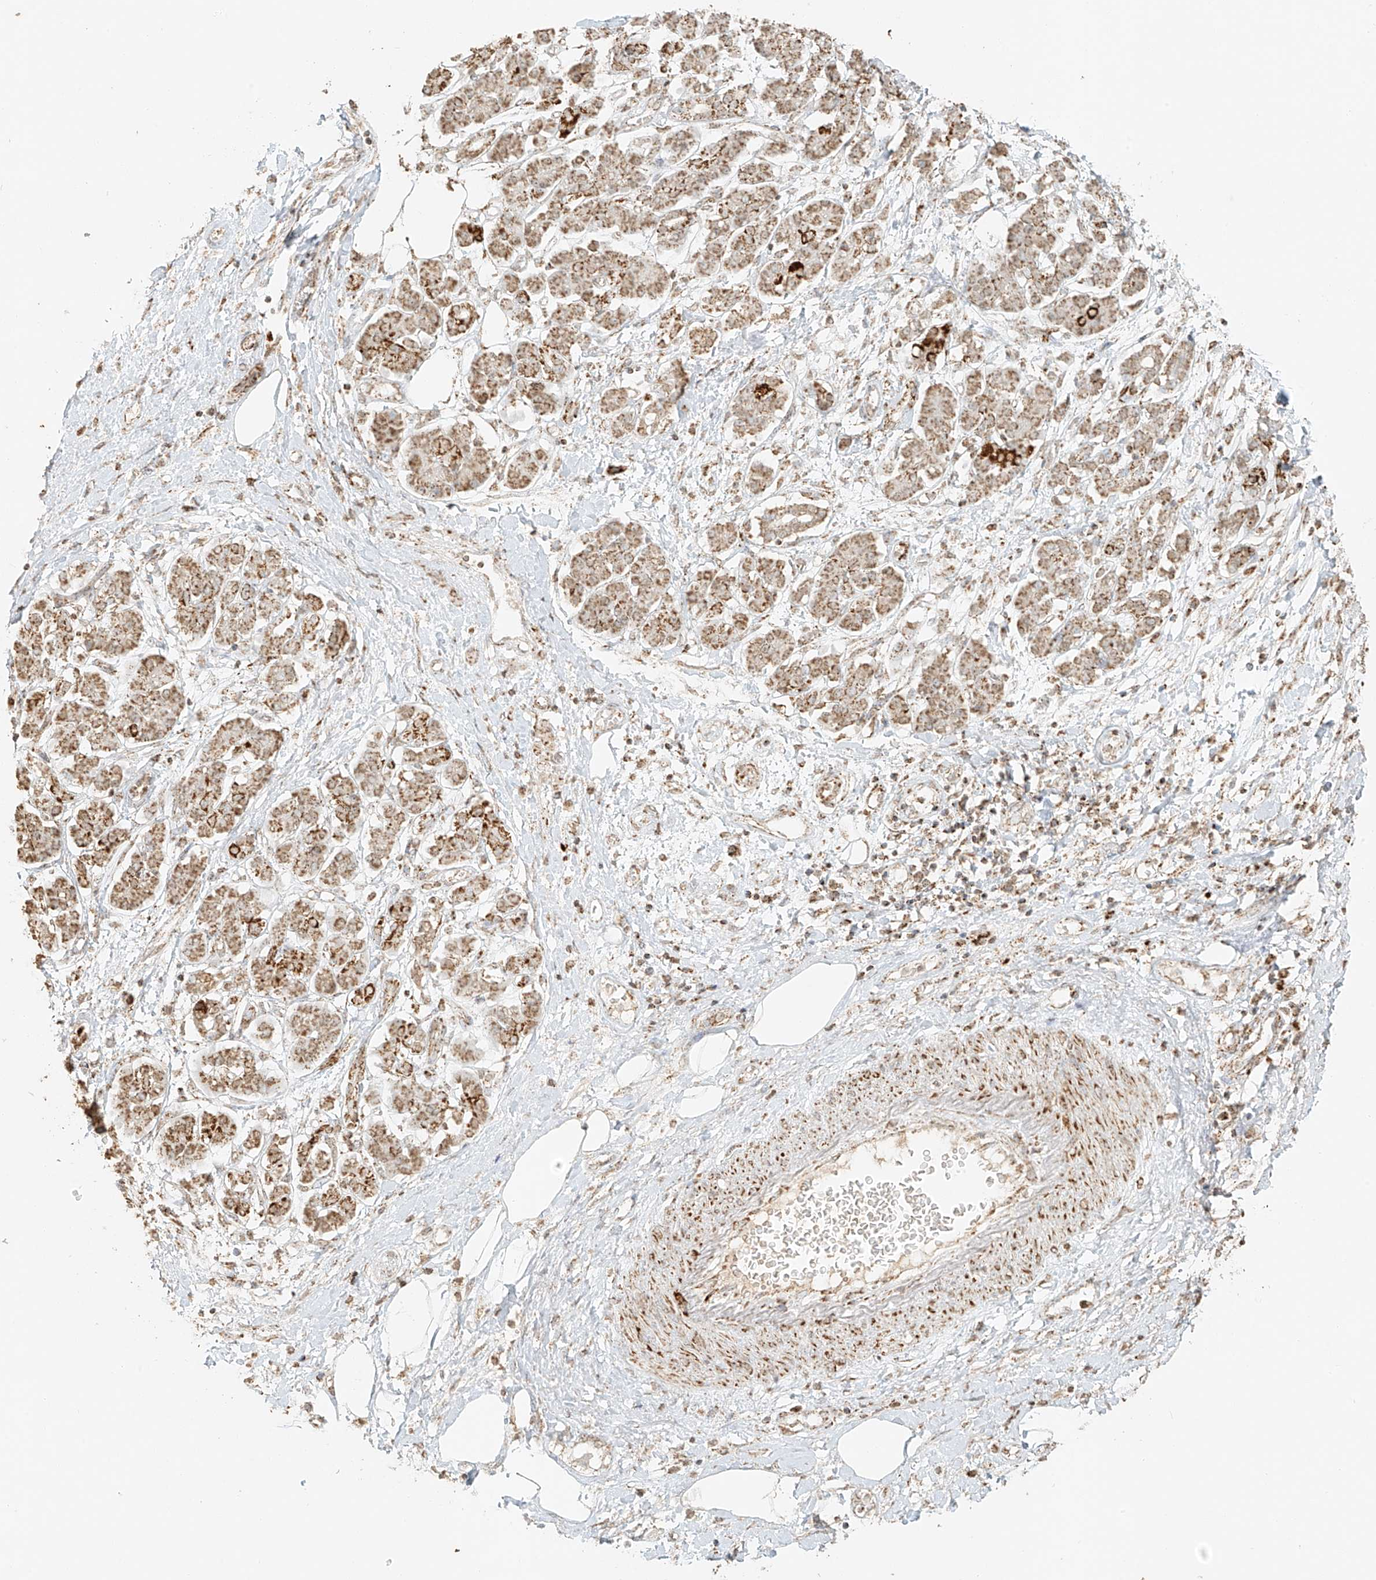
{"staining": {"intensity": "moderate", "quantity": ">75%", "location": "cytoplasmic/membranous"}, "tissue": "pancreatic cancer", "cell_type": "Tumor cells", "image_type": "cancer", "snomed": [{"axis": "morphology", "description": "Adenocarcinoma, NOS"}, {"axis": "topography", "description": "Pancreas"}], "caption": "Protein expression analysis of pancreatic adenocarcinoma reveals moderate cytoplasmic/membranous staining in about >75% of tumor cells.", "gene": "MIPEP", "patient": {"sex": "female", "age": 73}}